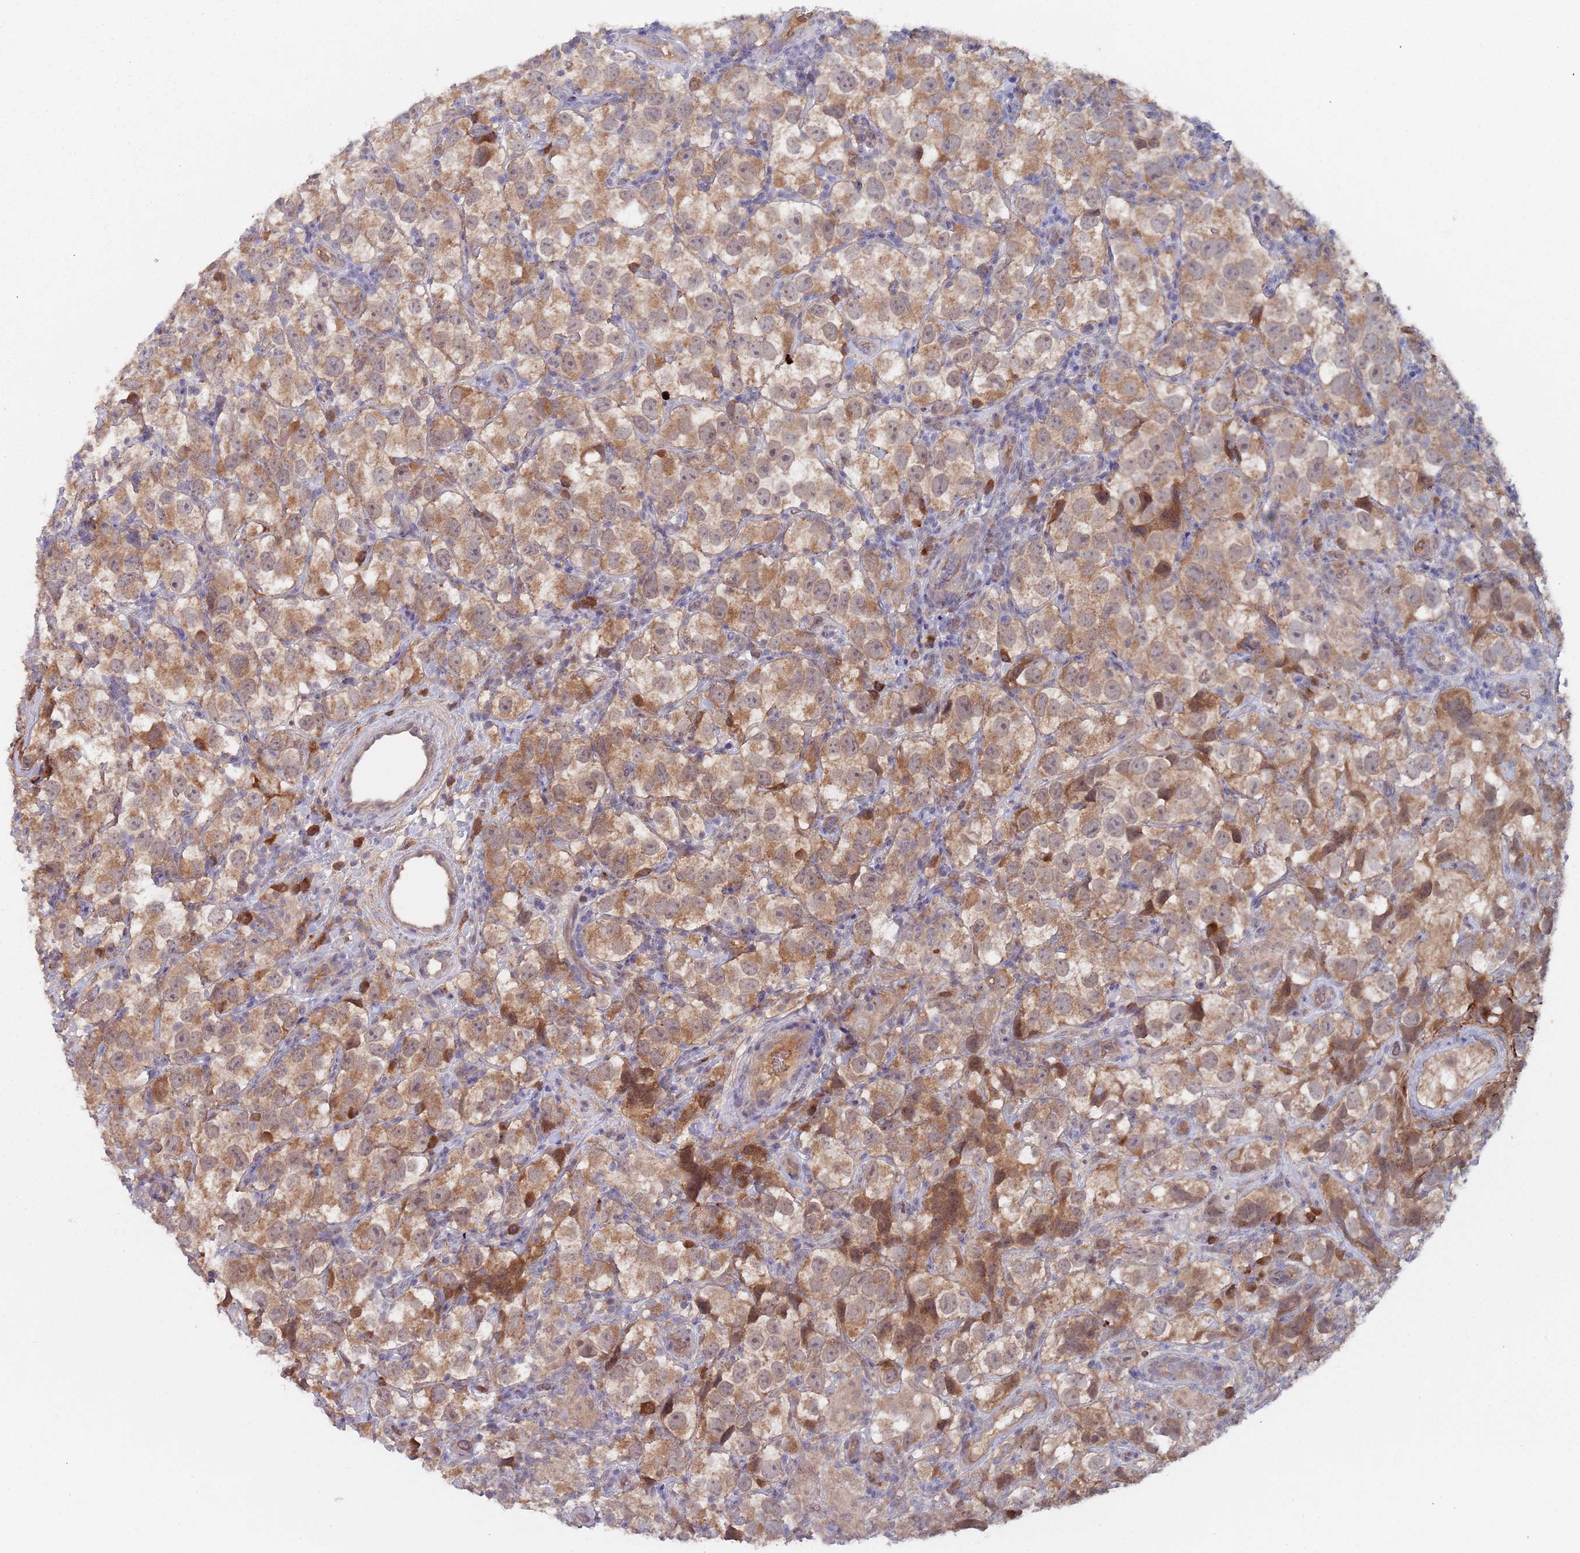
{"staining": {"intensity": "moderate", "quantity": ">75%", "location": "cytoplasmic/membranous"}, "tissue": "testis cancer", "cell_type": "Tumor cells", "image_type": "cancer", "snomed": [{"axis": "morphology", "description": "Seminoma, NOS"}, {"axis": "topography", "description": "Testis"}], "caption": "About >75% of tumor cells in human testis cancer (seminoma) show moderate cytoplasmic/membranous protein staining as visualized by brown immunohistochemical staining.", "gene": "ZNF140", "patient": {"sex": "male", "age": 26}}